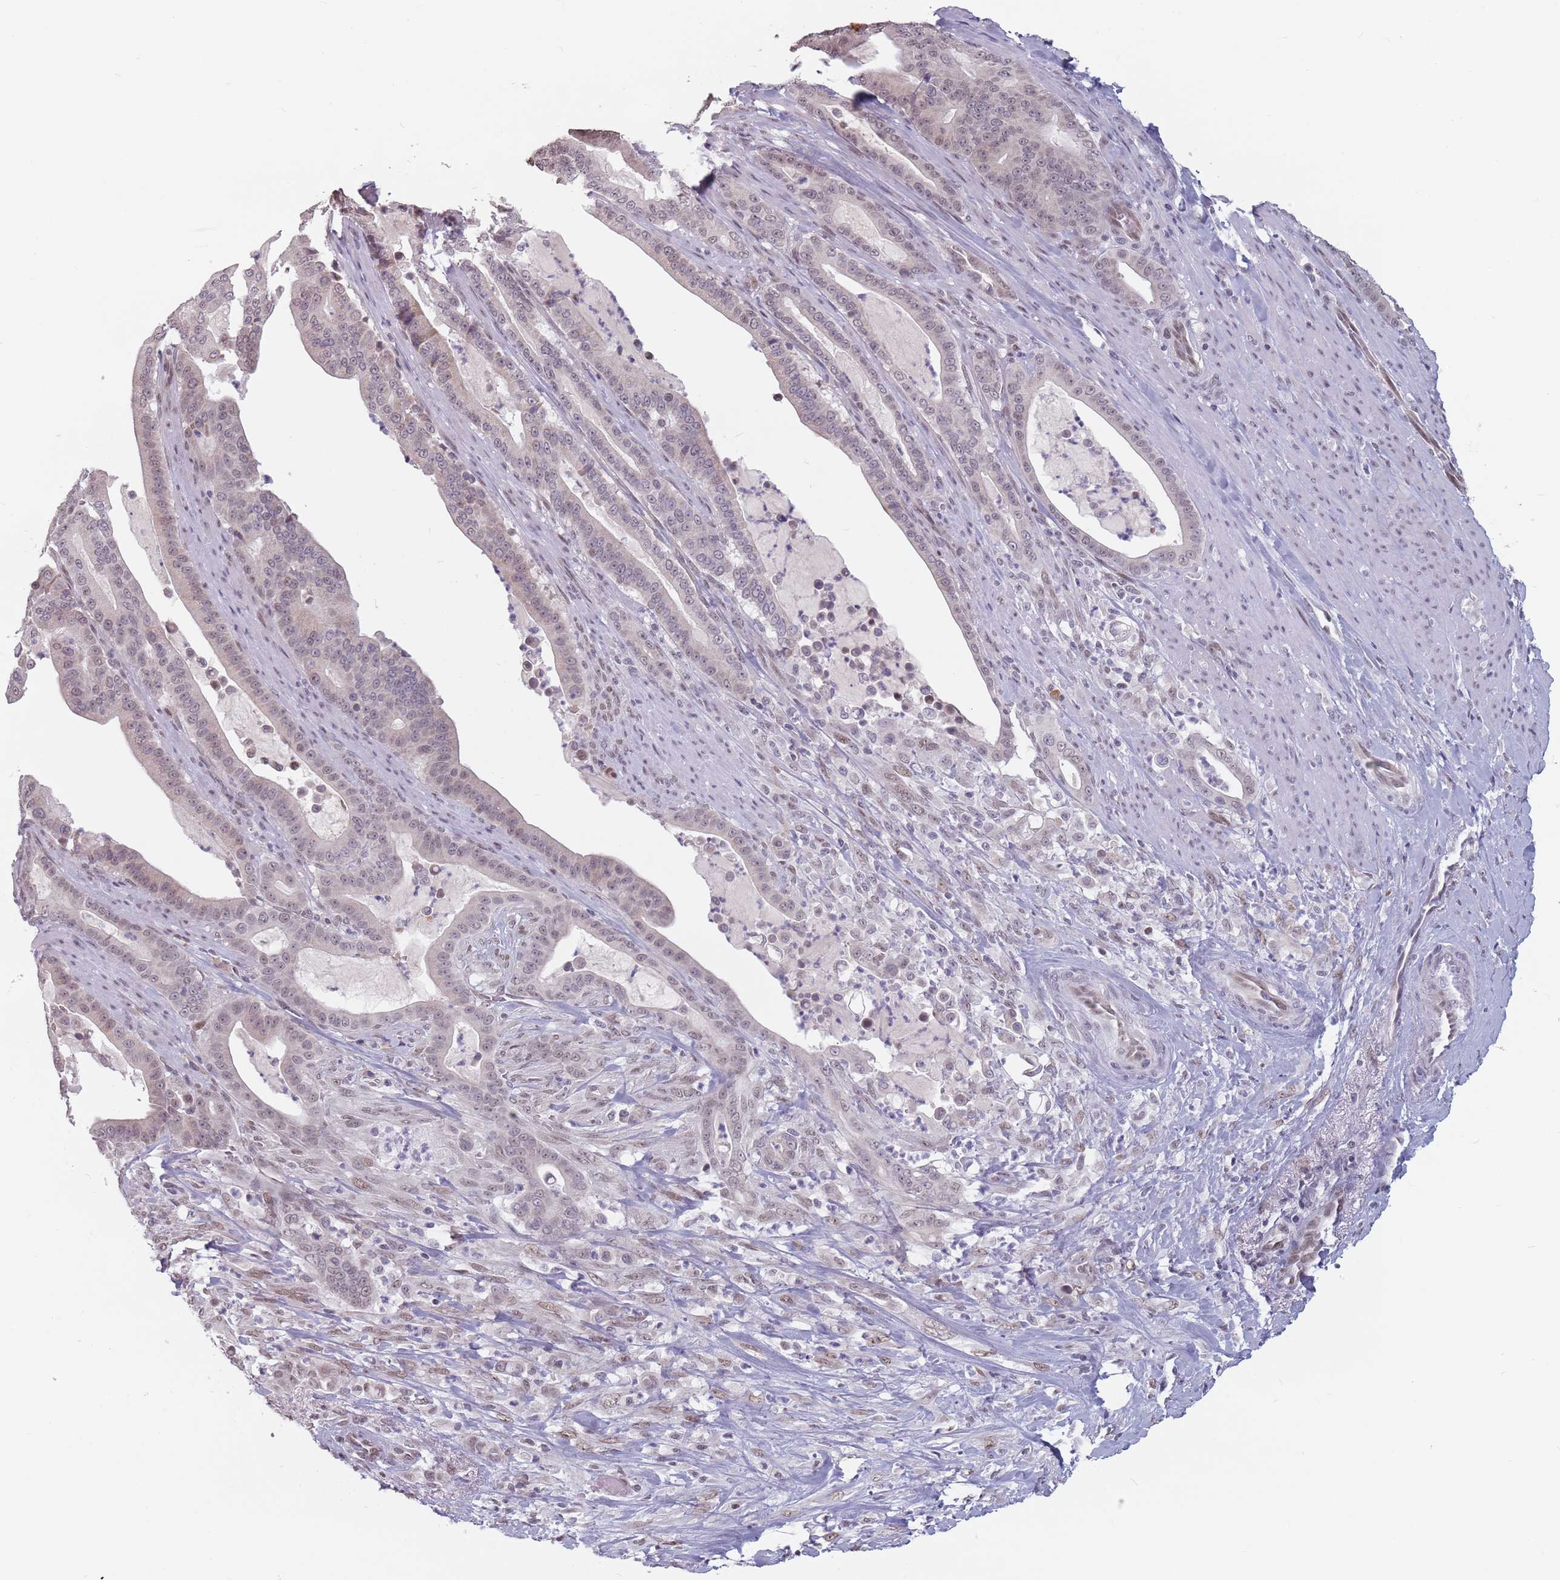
{"staining": {"intensity": "weak", "quantity": "25%-75%", "location": "nuclear"}, "tissue": "pancreatic cancer", "cell_type": "Tumor cells", "image_type": "cancer", "snomed": [{"axis": "morphology", "description": "Adenocarcinoma, NOS"}, {"axis": "topography", "description": "Pancreas"}], "caption": "Protein staining shows weak nuclear positivity in about 25%-75% of tumor cells in pancreatic cancer. The staining was performed using DAB (3,3'-diaminobenzidine) to visualize the protein expression in brown, while the nuclei were stained in blue with hematoxylin (Magnification: 20x).", "gene": "PTCHD1", "patient": {"sex": "male", "age": 63}}